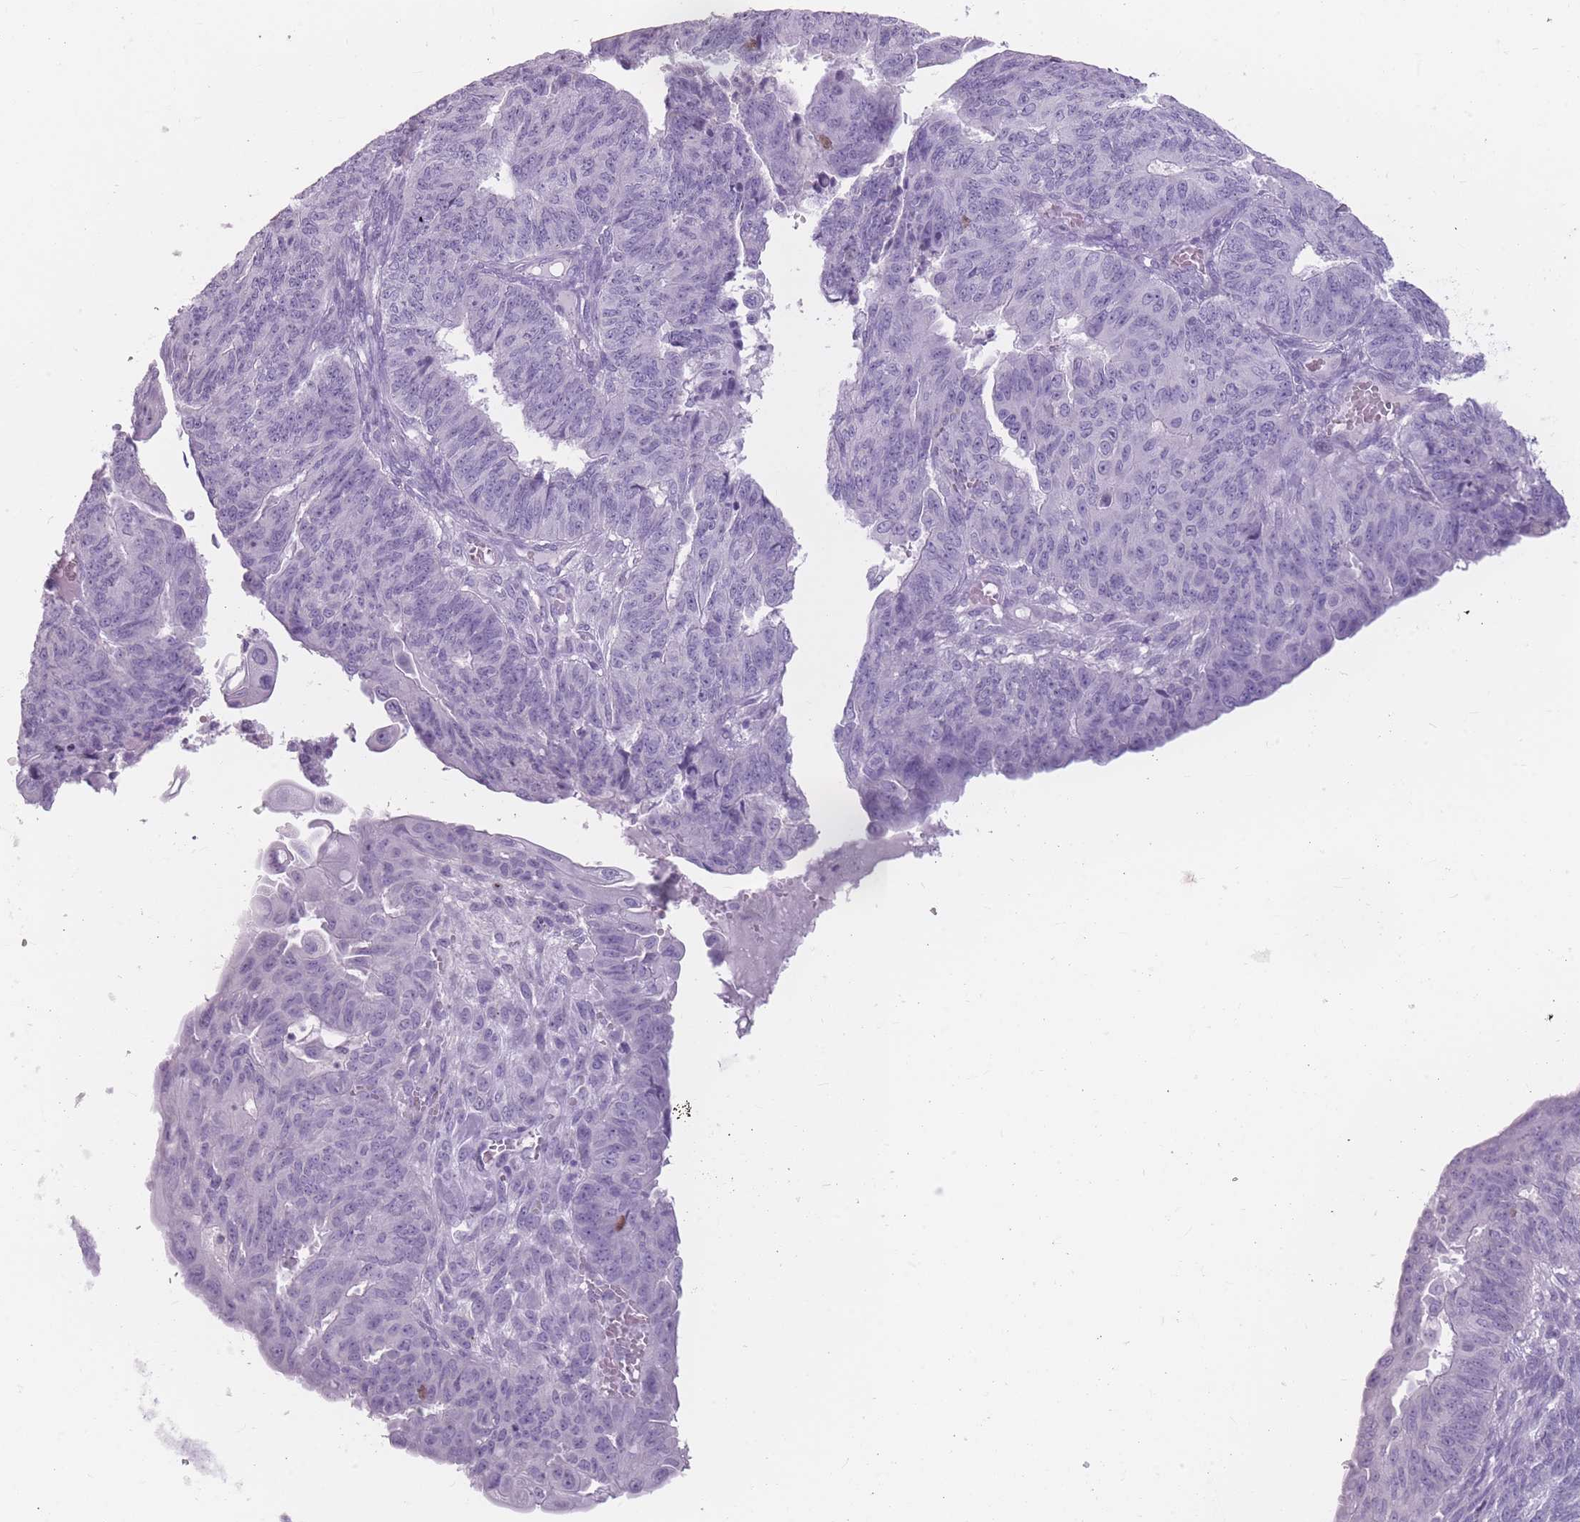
{"staining": {"intensity": "negative", "quantity": "none", "location": "none"}, "tissue": "endometrial cancer", "cell_type": "Tumor cells", "image_type": "cancer", "snomed": [{"axis": "morphology", "description": "Adenocarcinoma, NOS"}, {"axis": "topography", "description": "Endometrium"}], "caption": "Protein analysis of endometrial adenocarcinoma demonstrates no significant positivity in tumor cells. (IHC, brightfield microscopy, high magnification).", "gene": "CCNO", "patient": {"sex": "female", "age": 32}}